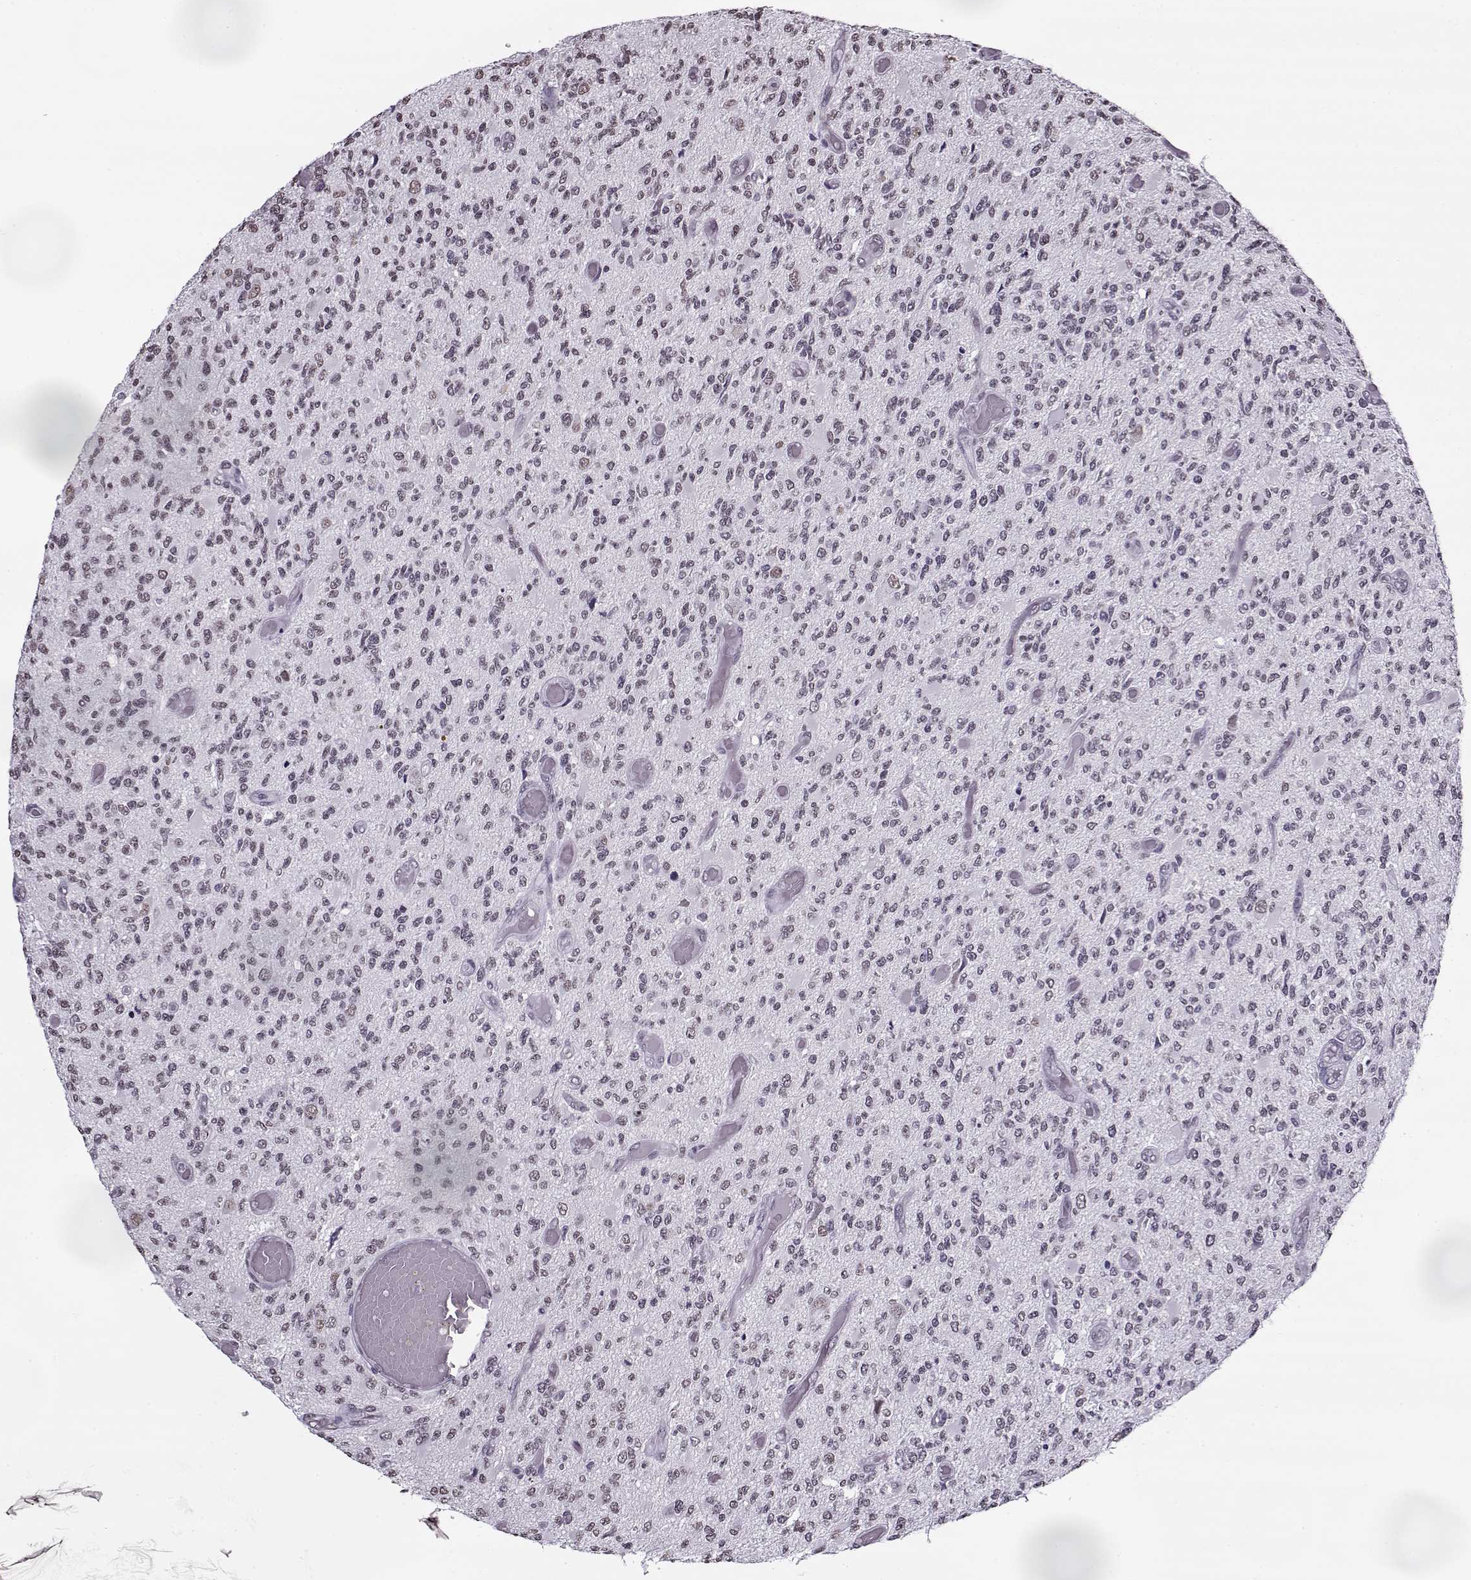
{"staining": {"intensity": "negative", "quantity": "none", "location": "none"}, "tissue": "glioma", "cell_type": "Tumor cells", "image_type": "cancer", "snomed": [{"axis": "morphology", "description": "Glioma, malignant, High grade"}, {"axis": "topography", "description": "Brain"}], "caption": "This is an immunohistochemistry (IHC) histopathology image of human glioma. There is no positivity in tumor cells.", "gene": "PRMT8", "patient": {"sex": "female", "age": 63}}